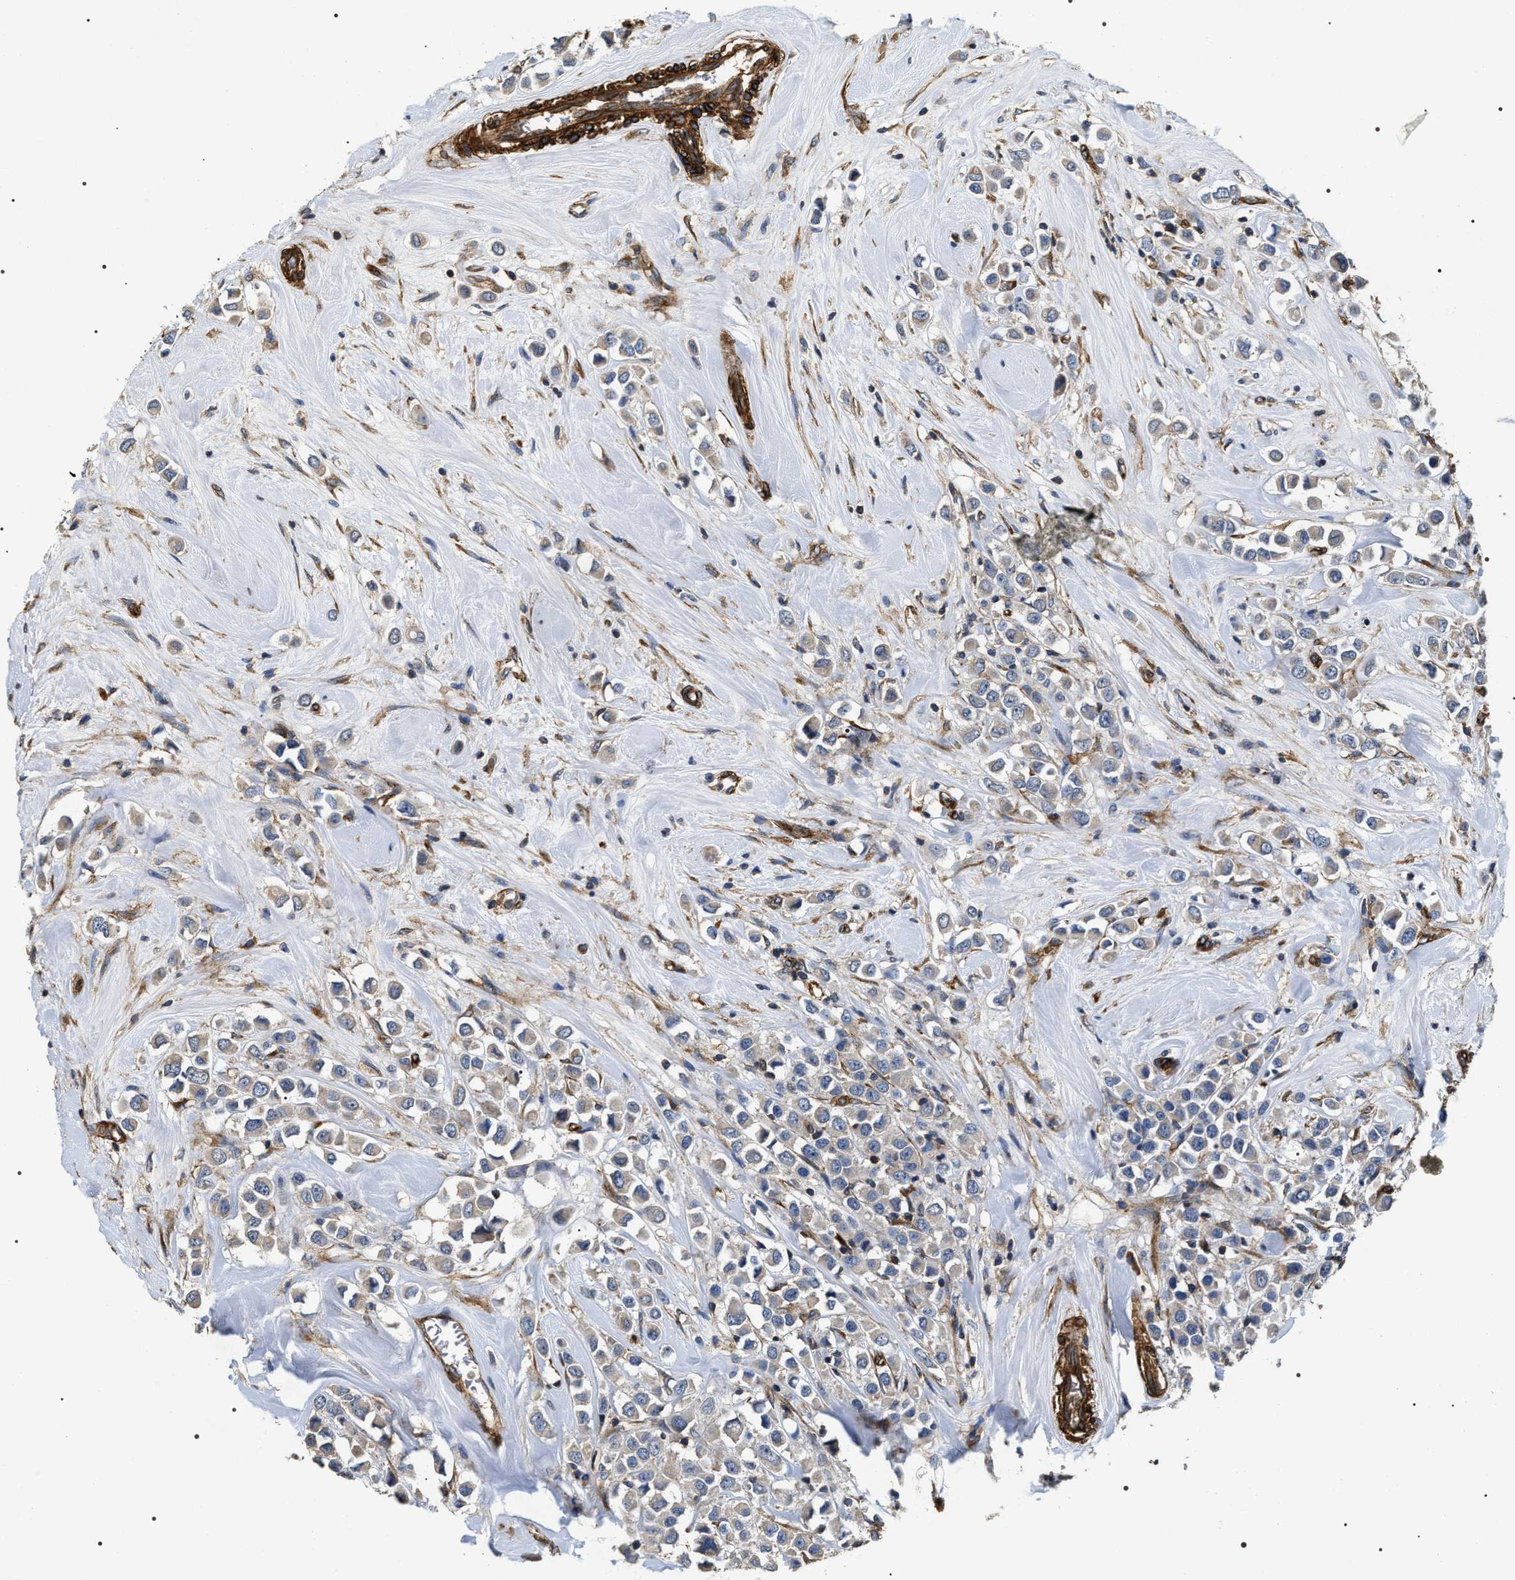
{"staining": {"intensity": "negative", "quantity": "none", "location": "none"}, "tissue": "breast cancer", "cell_type": "Tumor cells", "image_type": "cancer", "snomed": [{"axis": "morphology", "description": "Duct carcinoma"}, {"axis": "topography", "description": "Breast"}], "caption": "The image reveals no significant expression in tumor cells of breast cancer (infiltrating ductal carcinoma).", "gene": "ZC3HAV1L", "patient": {"sex": "female", "age": 61}}